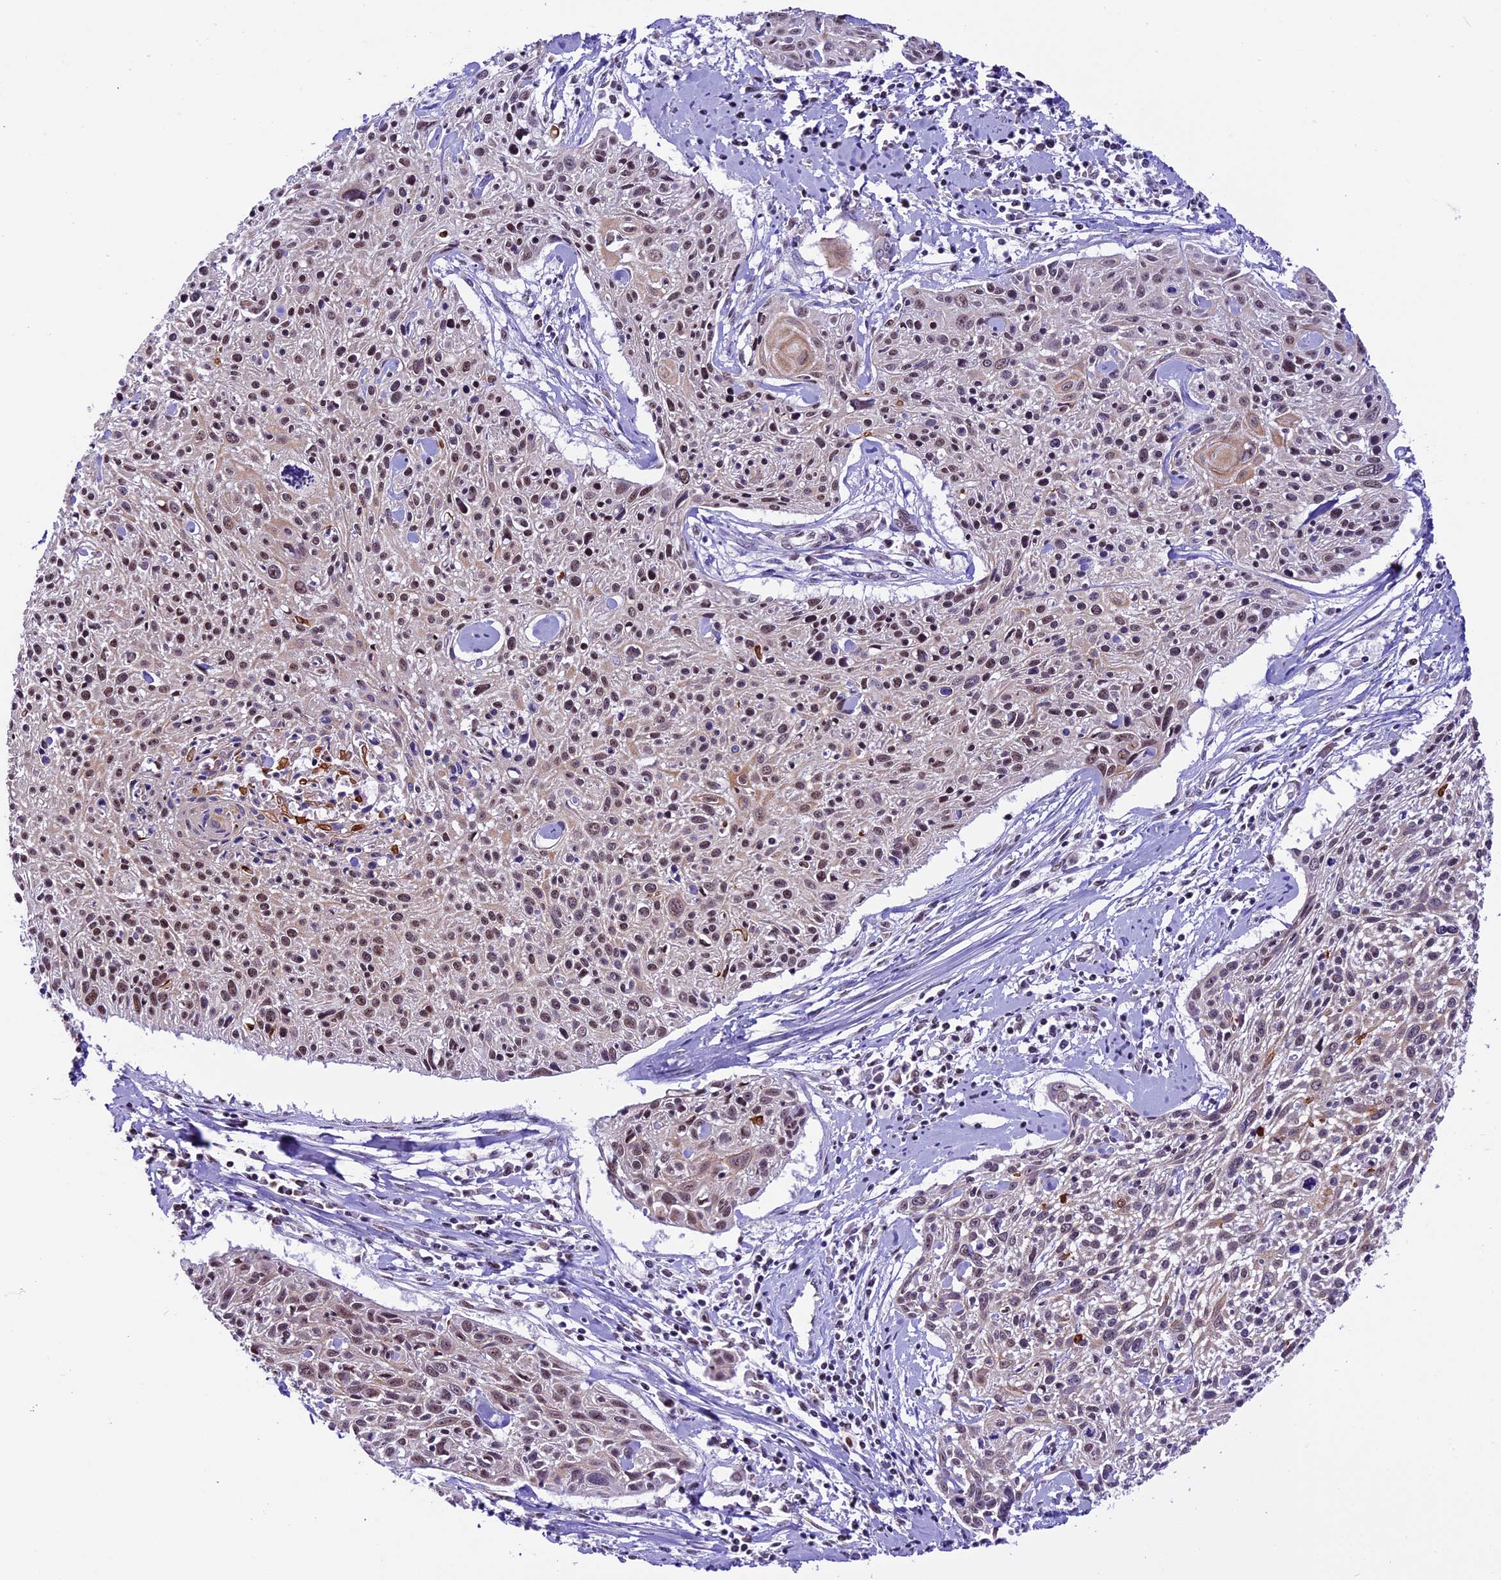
{"staining": {"intensity": "moderate", "quantity": ">75%", "location": "nuclear"}, "tissue": "cervical cancer", "cell_type": "Tumor cells", "image_type": "cancer", "snomed": [{"axis": "morphology", "description": "Squamous cell carcinoma, NOS"}, {"axis": "topography", "description": "Cervix"}], "caption": "Immunohistochemistry histopathology image of human cervical cancer stained for a protein (brown), which displays medium levels of moderate nuclear staining in about >75% of tumor cells.", "gene": "CARS2", "patient": {"sex": "female", "age": 51}}